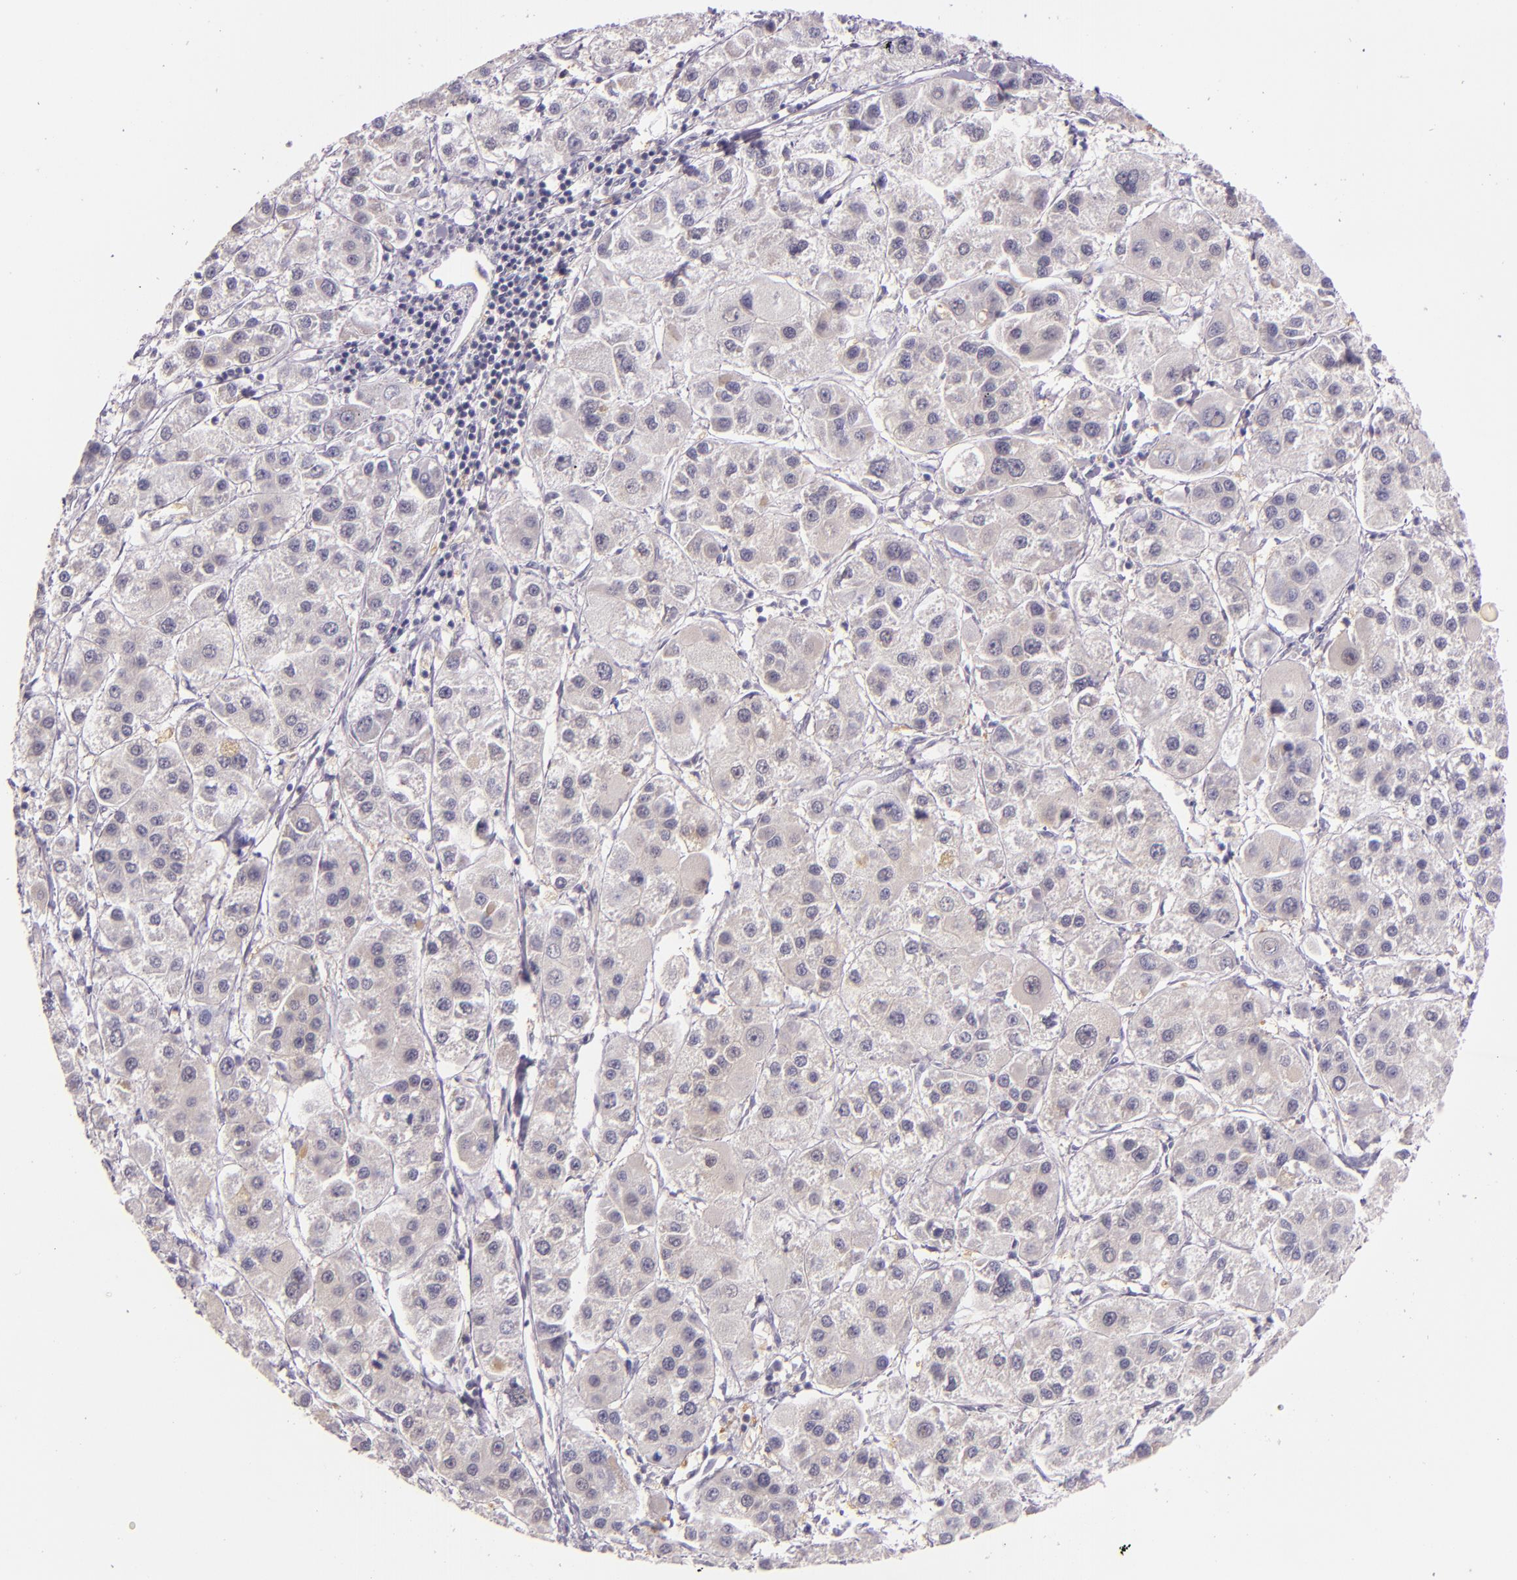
{"staining": {"intensity": "negative", "quantity": "none", "location": "none"}, "tissue": "liver cancer", "cell_type": "Tumor cells", "image_type": "cancer", "snomed": [{"axis": "morphology", "description": "Carcinoma, Hepatocellular, NOS"}, {"axis": "topography", "description": "Liver"}], "caption": "The histopathology image demonstrates no staining of tumor cells in liver hepatocellular carcinoma. (DAB (3,3'-diaminobenzidine) immunohistochemistry (IHC) with hematoxylin counter stain).", "gene": "HSPA8", "patient": {"sex": "female", "age": 85}}